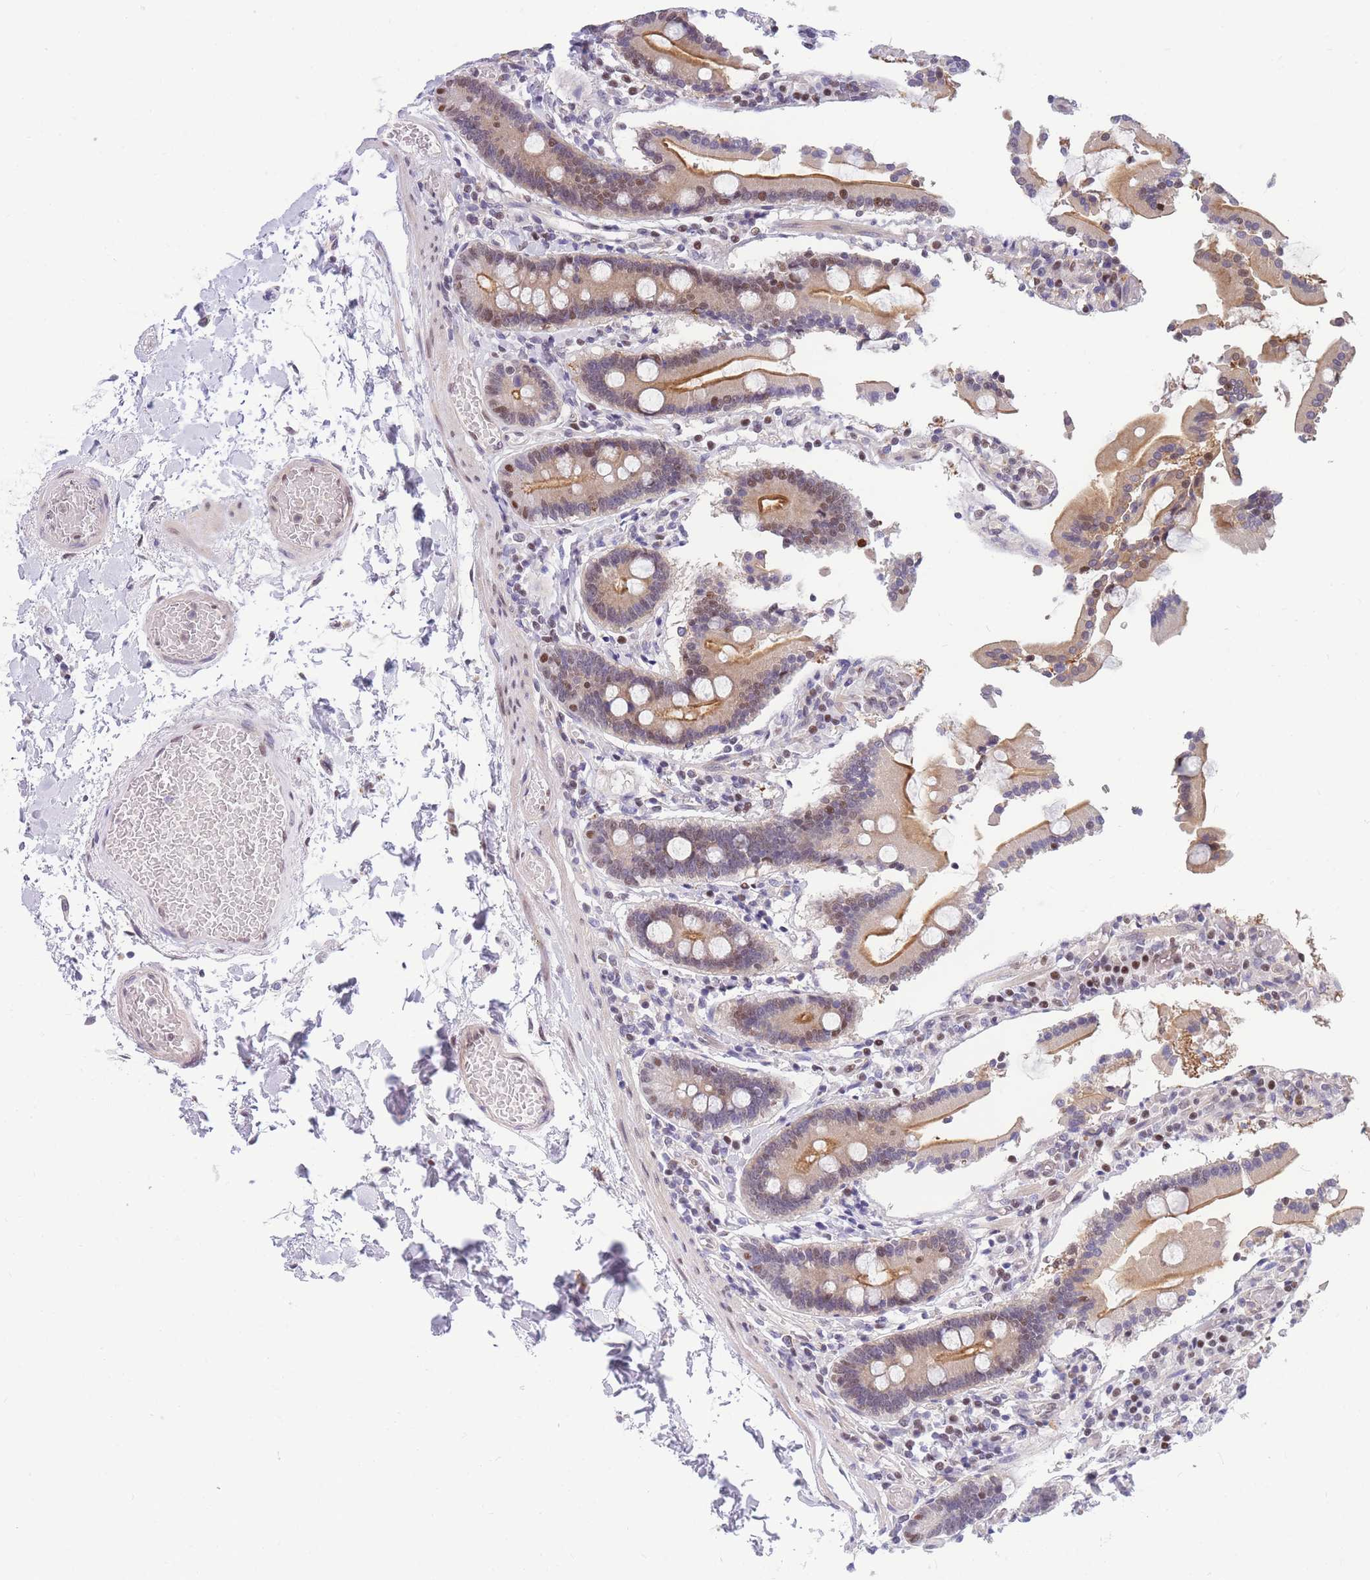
{"staining": {"intensity": "strong", "quantity": ">75%", "location": "cytoplasmic/membranous,nuclear"}, "tissue": "duodenum", "cell_type": "Glandular cells", "image_type": "normal", "snomed": [{"axis": "morphology", "description": "Normal tissue, NOS"}, {"axis": "topography", "description": "Duodenum"}], "caption": "Immunohistochemistry of benign duodenum shows high levels of strong cytoplasmic/membranous,nuclear expression in approximately >75% of glandular cells.", "gene": "CRACD", "patient": {"sex": "male", "age": 55}}